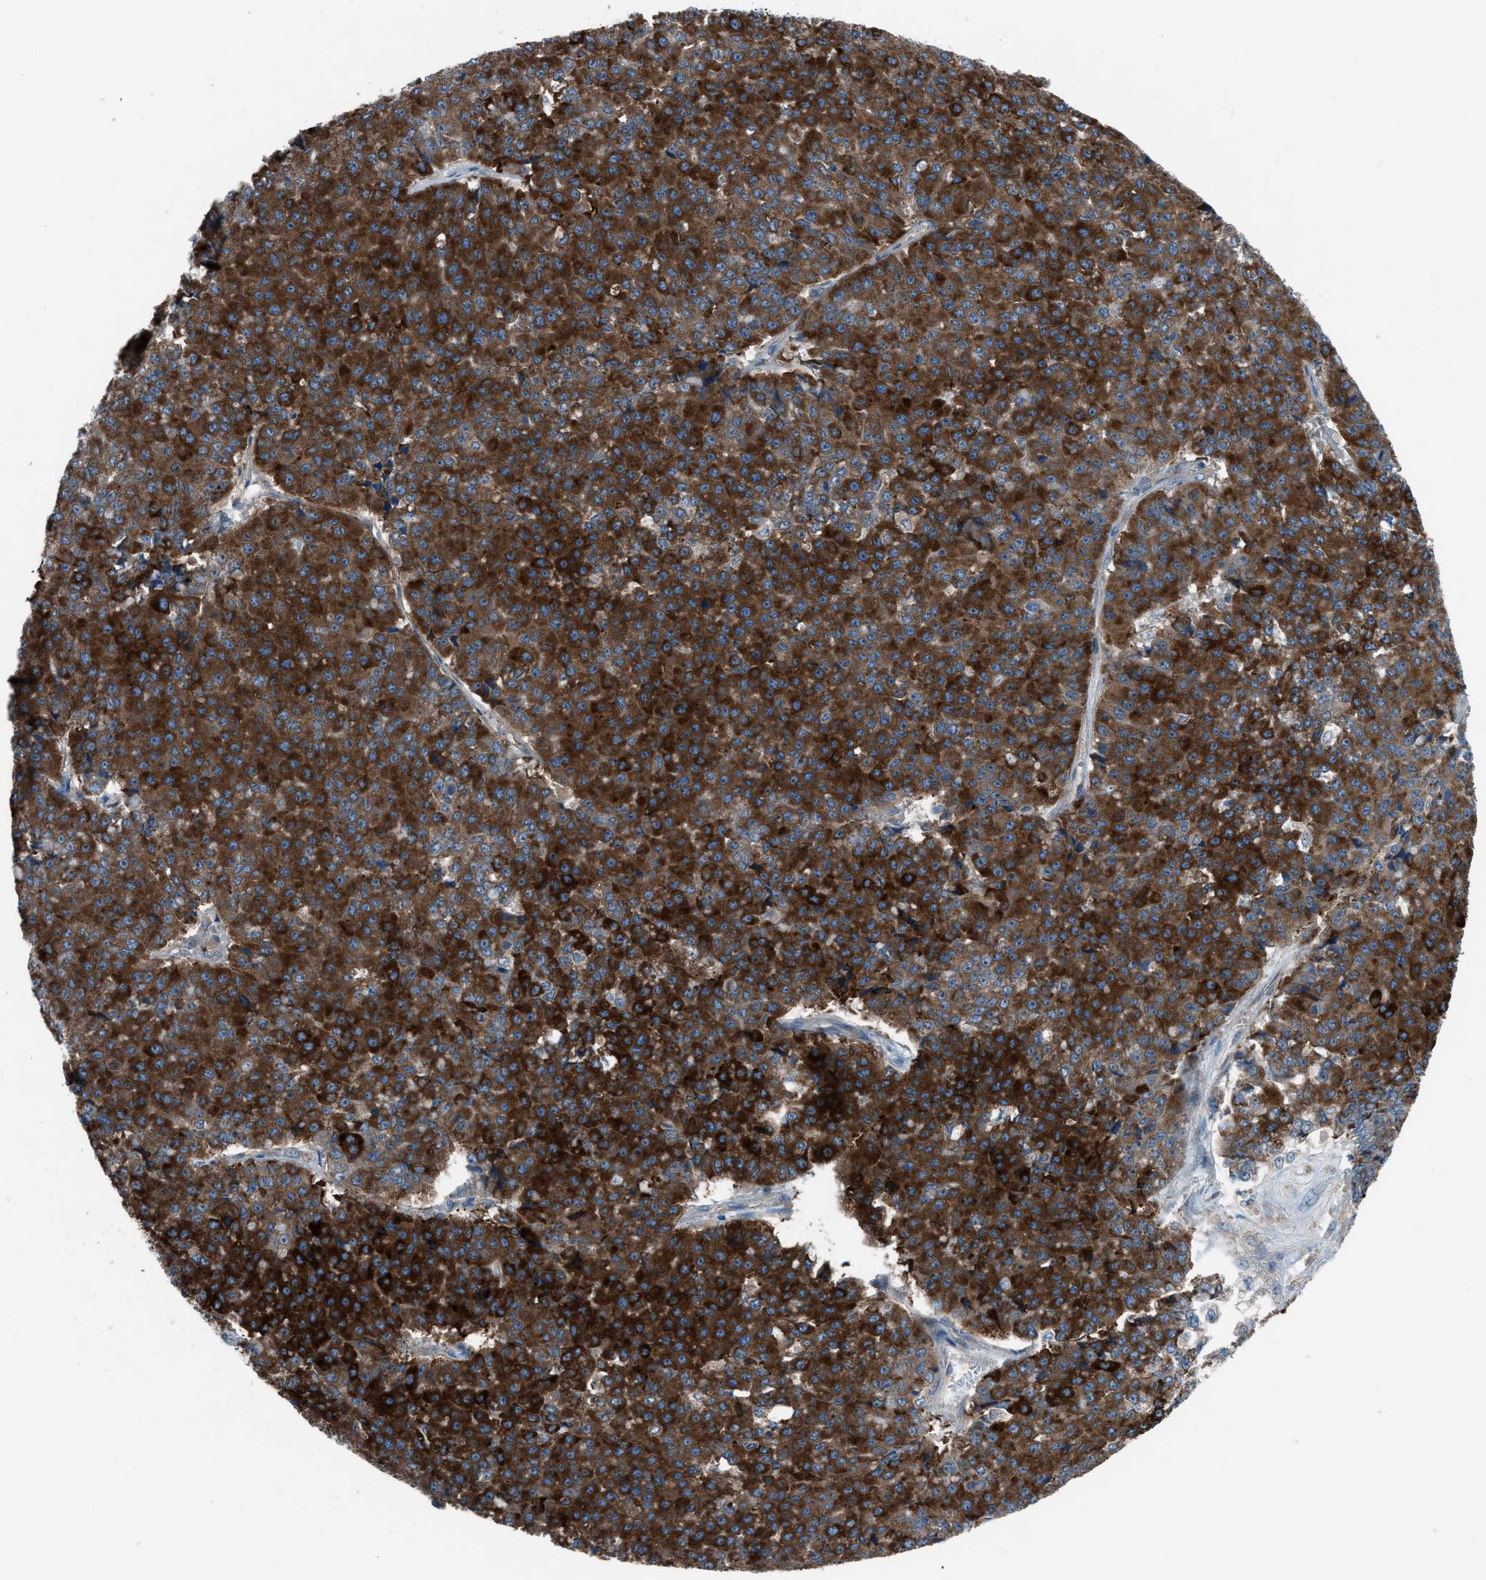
{"staining": {"intensity": "strong", "quantity": ">75%", "location": "cytoplasmic/membranous"}, "tissue": "pancreatic cancer", "cell_type": "Tumor cells", "image_type": "cancer", "snomed": [{"axis": "morphology", "description": "Adenocarcinoma, NOS"}, {"axis": "topography", "description": "Pancreas"}], "caption": "Pancreatic cancer stained with a protein marker reveals strong staining in tumor cells.", "gene": "HEG1", "patient": {"sex": "male", "age": 50}}